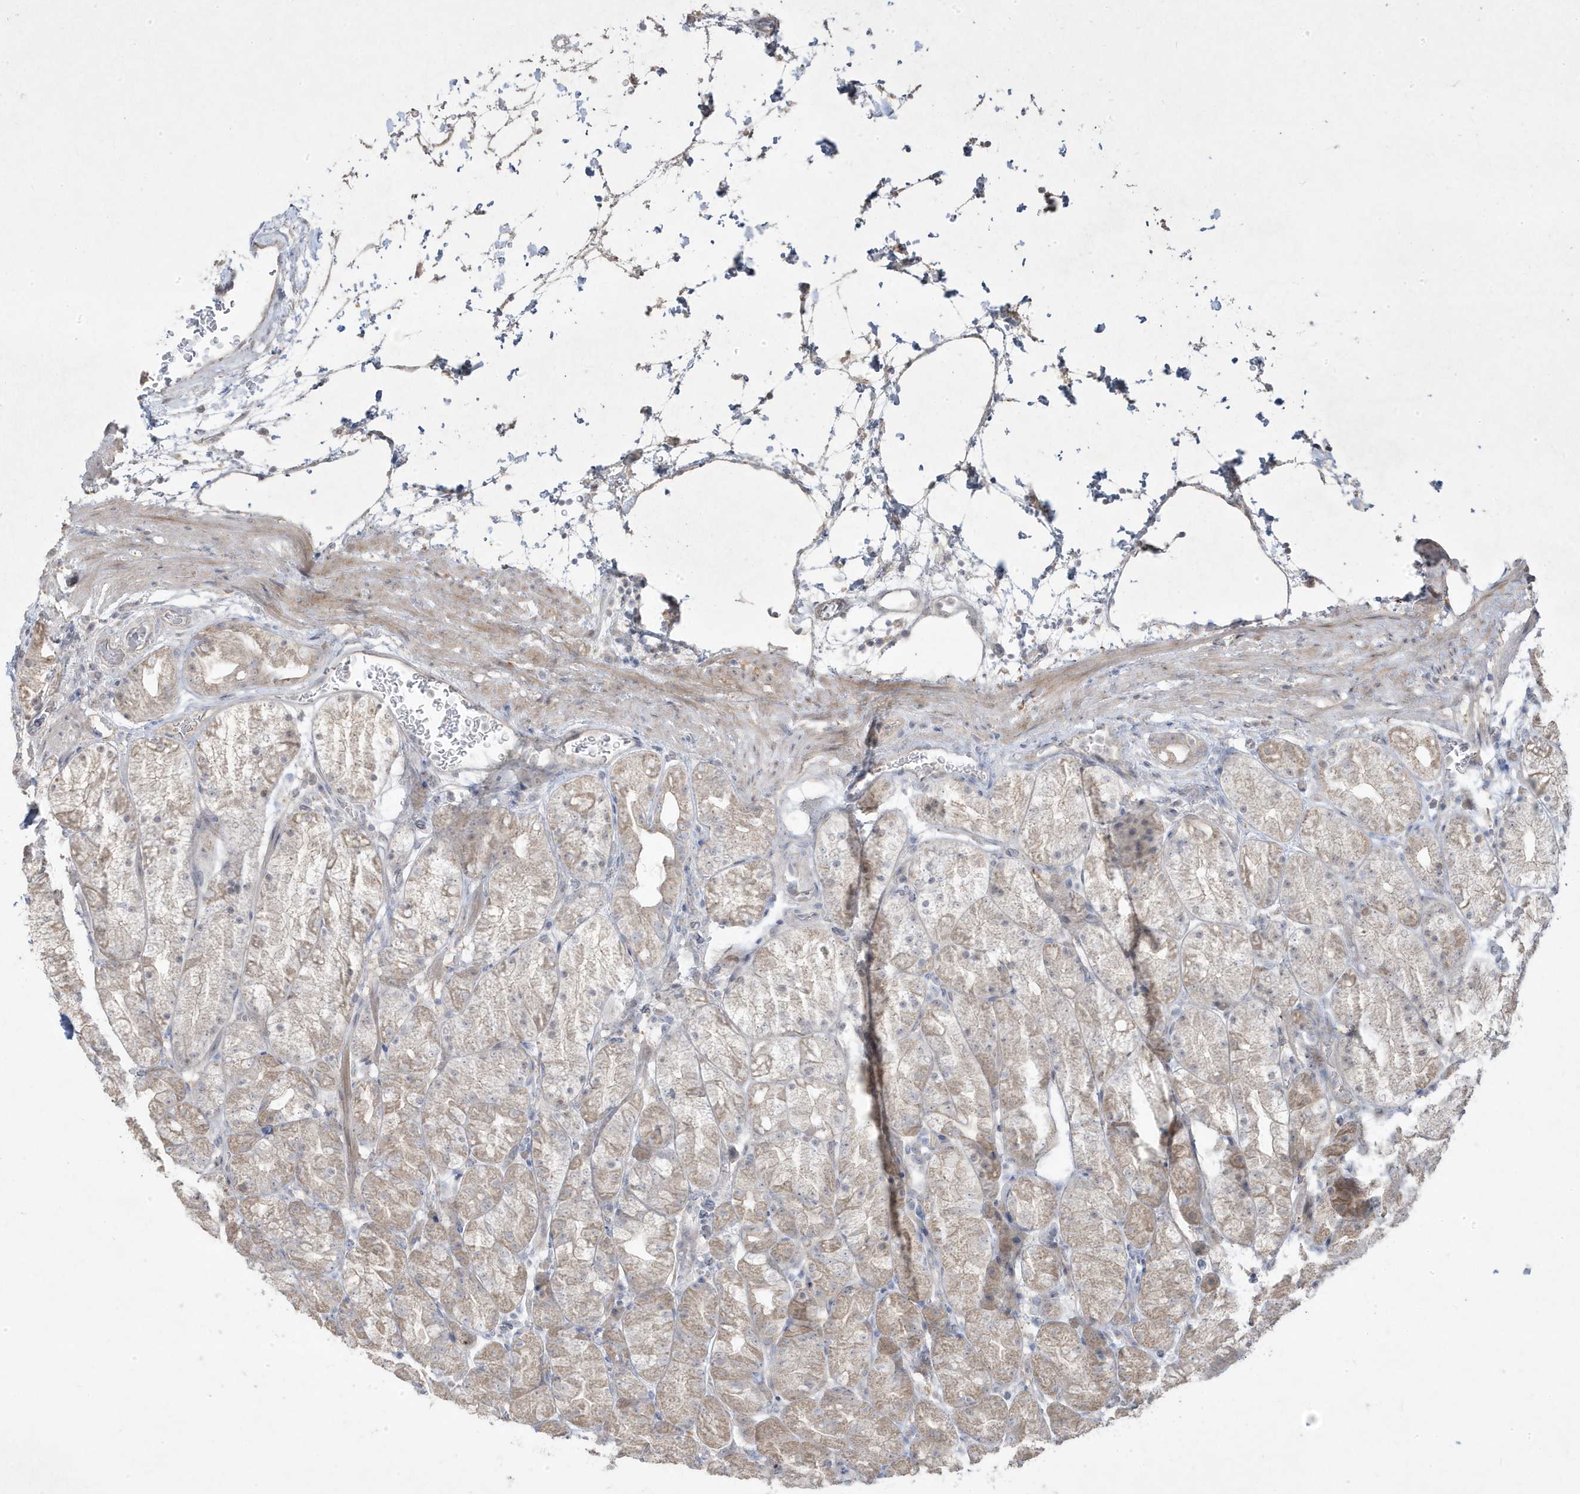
{"staining": {"intensity": "weak", "quantity": "<25%", "location": "cytoplasmic/membranous"}, "tissue": "stomach", "cell_type": "Glandular cells", "image_type": "normal", "snomed": [{"axis": "morphology", "description": "Normal tissue, NOS"}, {"axis": "topography", "description": "Stomach, upper"}], "caption": "An IHC image of normal stomach is shown. There is no staining in glandular cells of stomach.", "gene": "RGL4", "patient": {"sex": "male", "age": 48}}